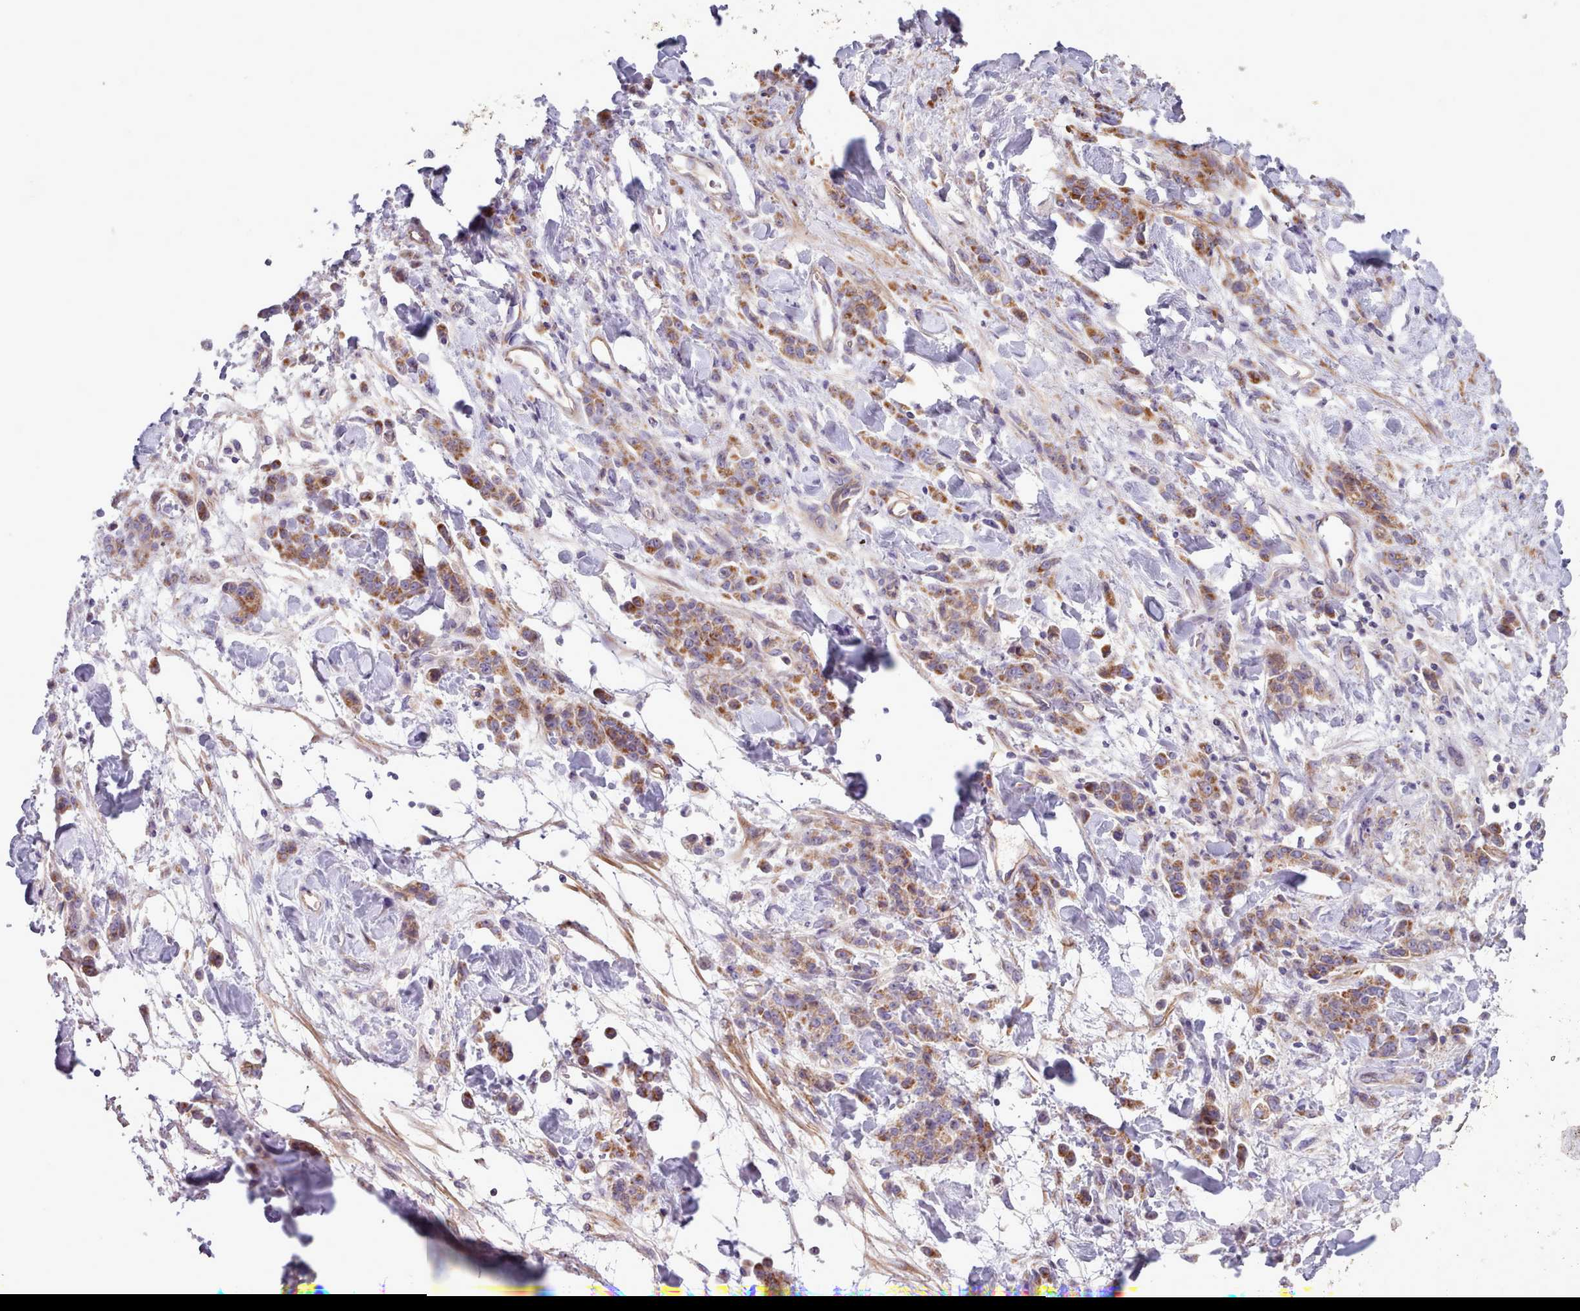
{"staining": {"intensity": "moderate", "quantity": "25%-75%", "location": "cytoplasmic/membranous"}, "tissue": "stomach cancer", "cell_type": "Tumor cells", "image_type": "cancer", "snomed": [{"axis": "morphology", "description": "Normal tissue, NOS"}, {"axis": "morphology", "description": "Adenocarcinoma, NOS"}, {"axis": "topography", "description": "Stomach"}], "caption": "The micrograph reveals a brown stain indicating the presence of a protein in the cytoplasmic/membranous of tumor cells in stomach adenocarcinoma. (DAB (3,3'-diaminobenzidine) IHC, brown staining for protein, blue staining for nuclei).", "gene": "TENT4B", "patient": {"sex": "male", "age": 82}}